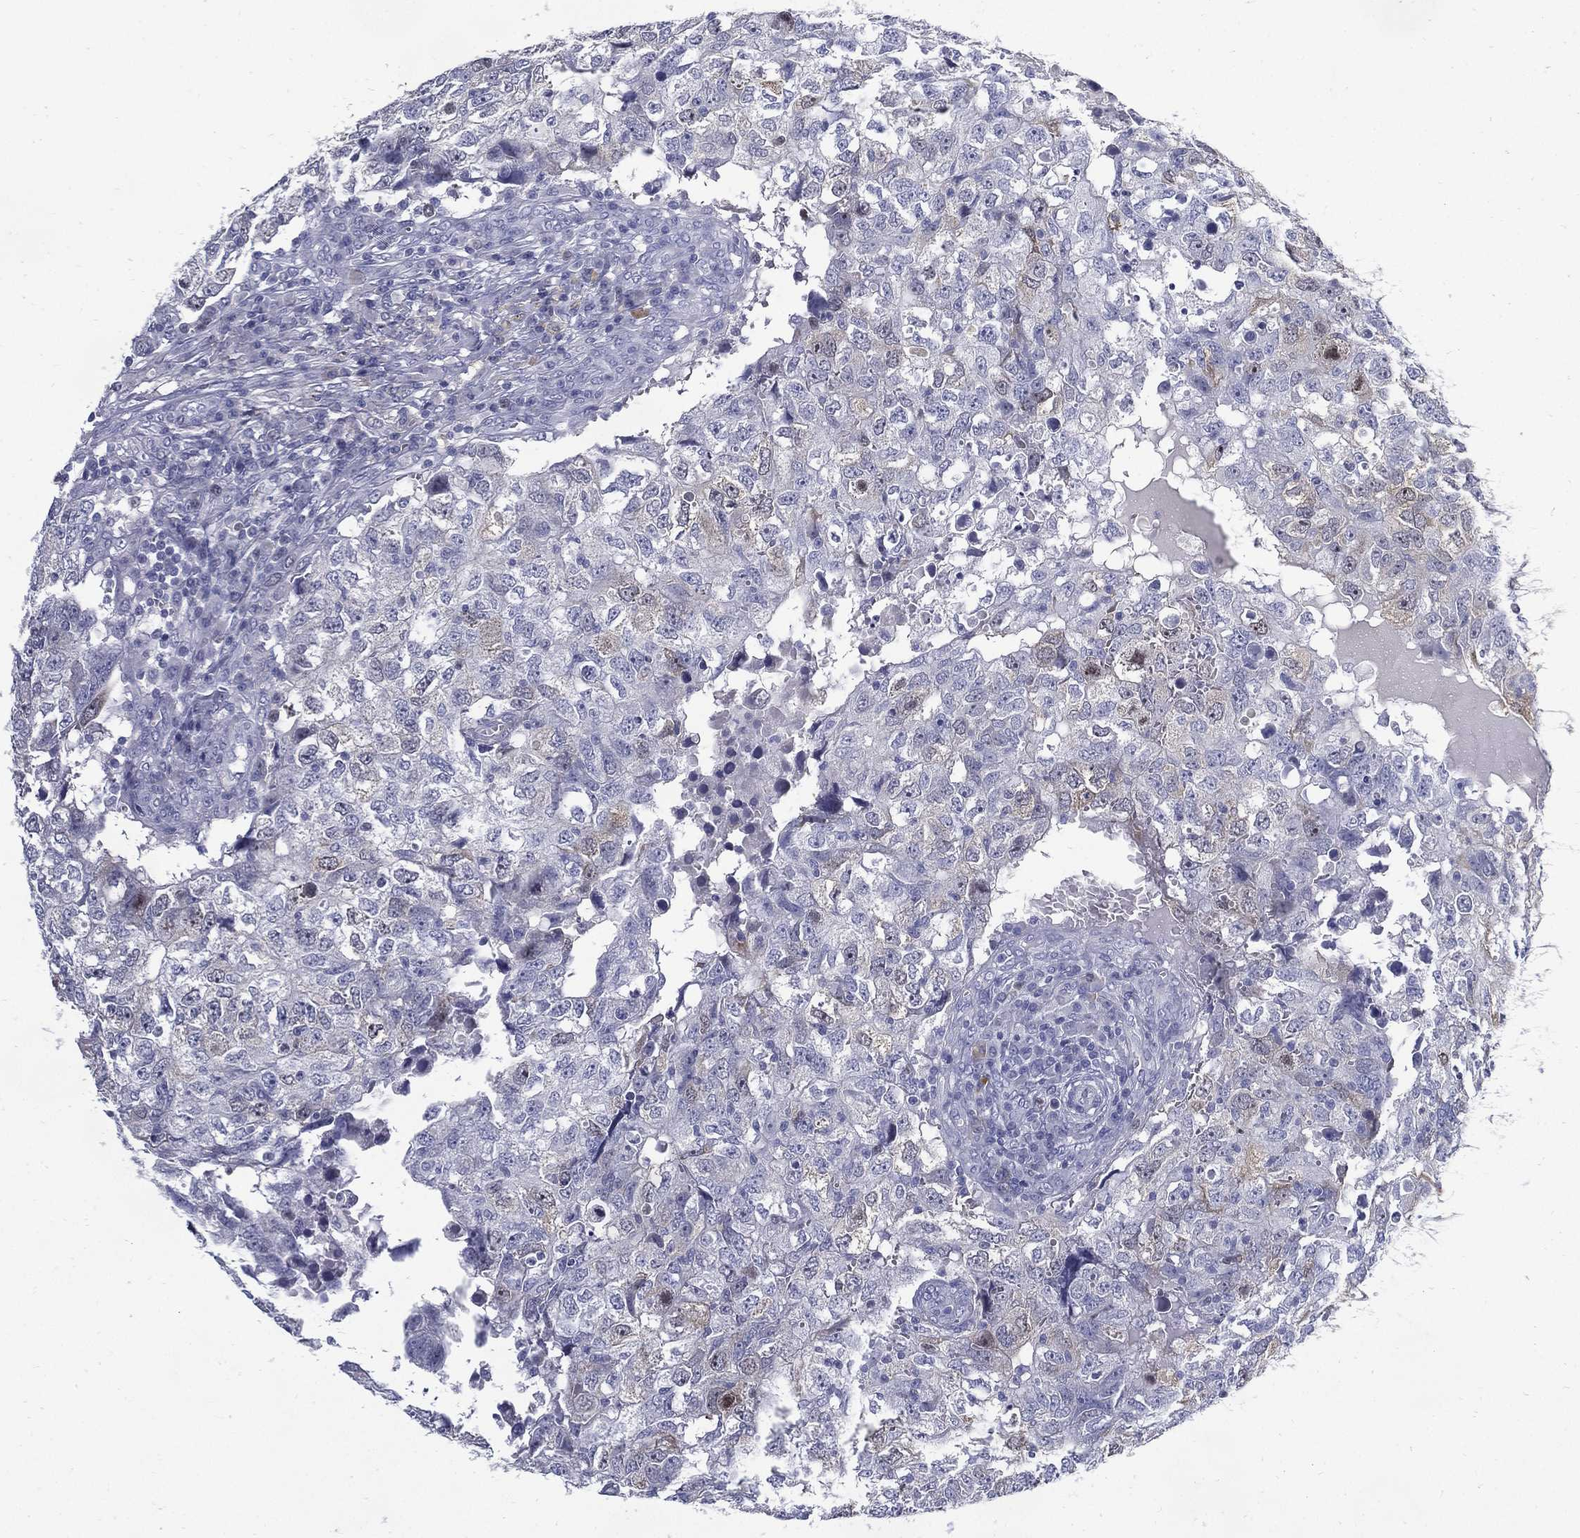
{"staining": {"intensity": "negative", "quantity": "none", "location": "none"}, "tissue": "breast cancer", "cell_type": "Tumor cells", "image_type": "cancer", "snomed": [{"axis": "morphology", "description": "Duct carcinoma"}, {"axis": "topography", "description": "Breast"}], "caption": "This is an immunohistochemistry (IHC) photomicrograph of breast cancer (intraductal carcinoma). There is no positivity in tumor cells.", "gene": "KIF2C", "patient": {"sex": "female", "age": 30}}